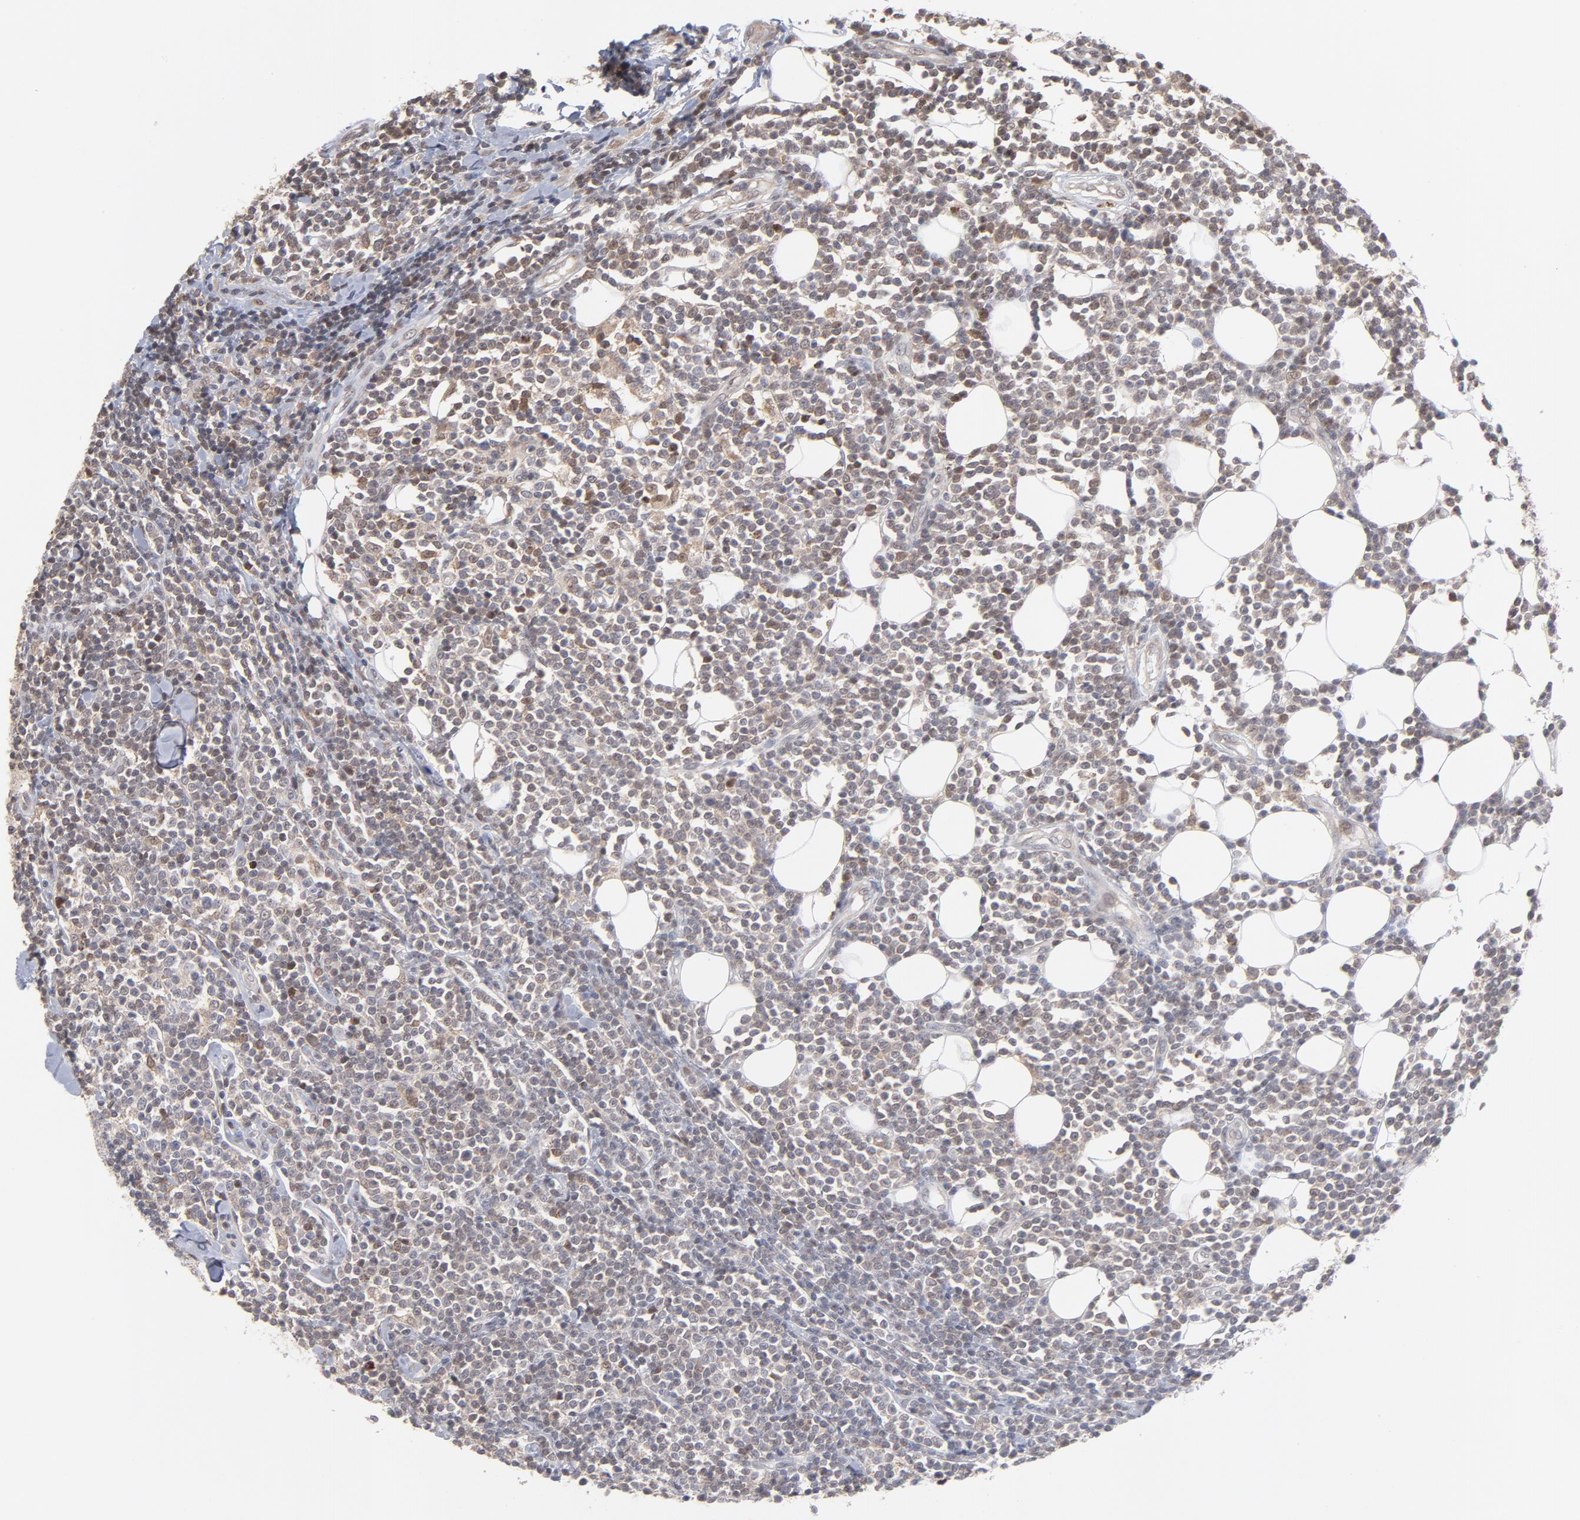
{"staining": {"intensity": "weak", "quantity": "<25%", "location": "nuclear"}, "tissue": "lymphoma", "cell_type": "Tumor cells", "image_type": "cancer", "snomed": [{"axis": "morphology", "description": "Malignant lymphoma, non-Hodgkin's type, Low grade"}, {"axis": "topography", "description": "Soft tissue"}], "caption": "The immunohistochemistry histopathology image has no significant positivity in tumor cells of low-grade malignant lymphoma, non-Hodgkin's type tissue.", "gene": "OAS1", "patient": {"sex": "male", "age": 92}}